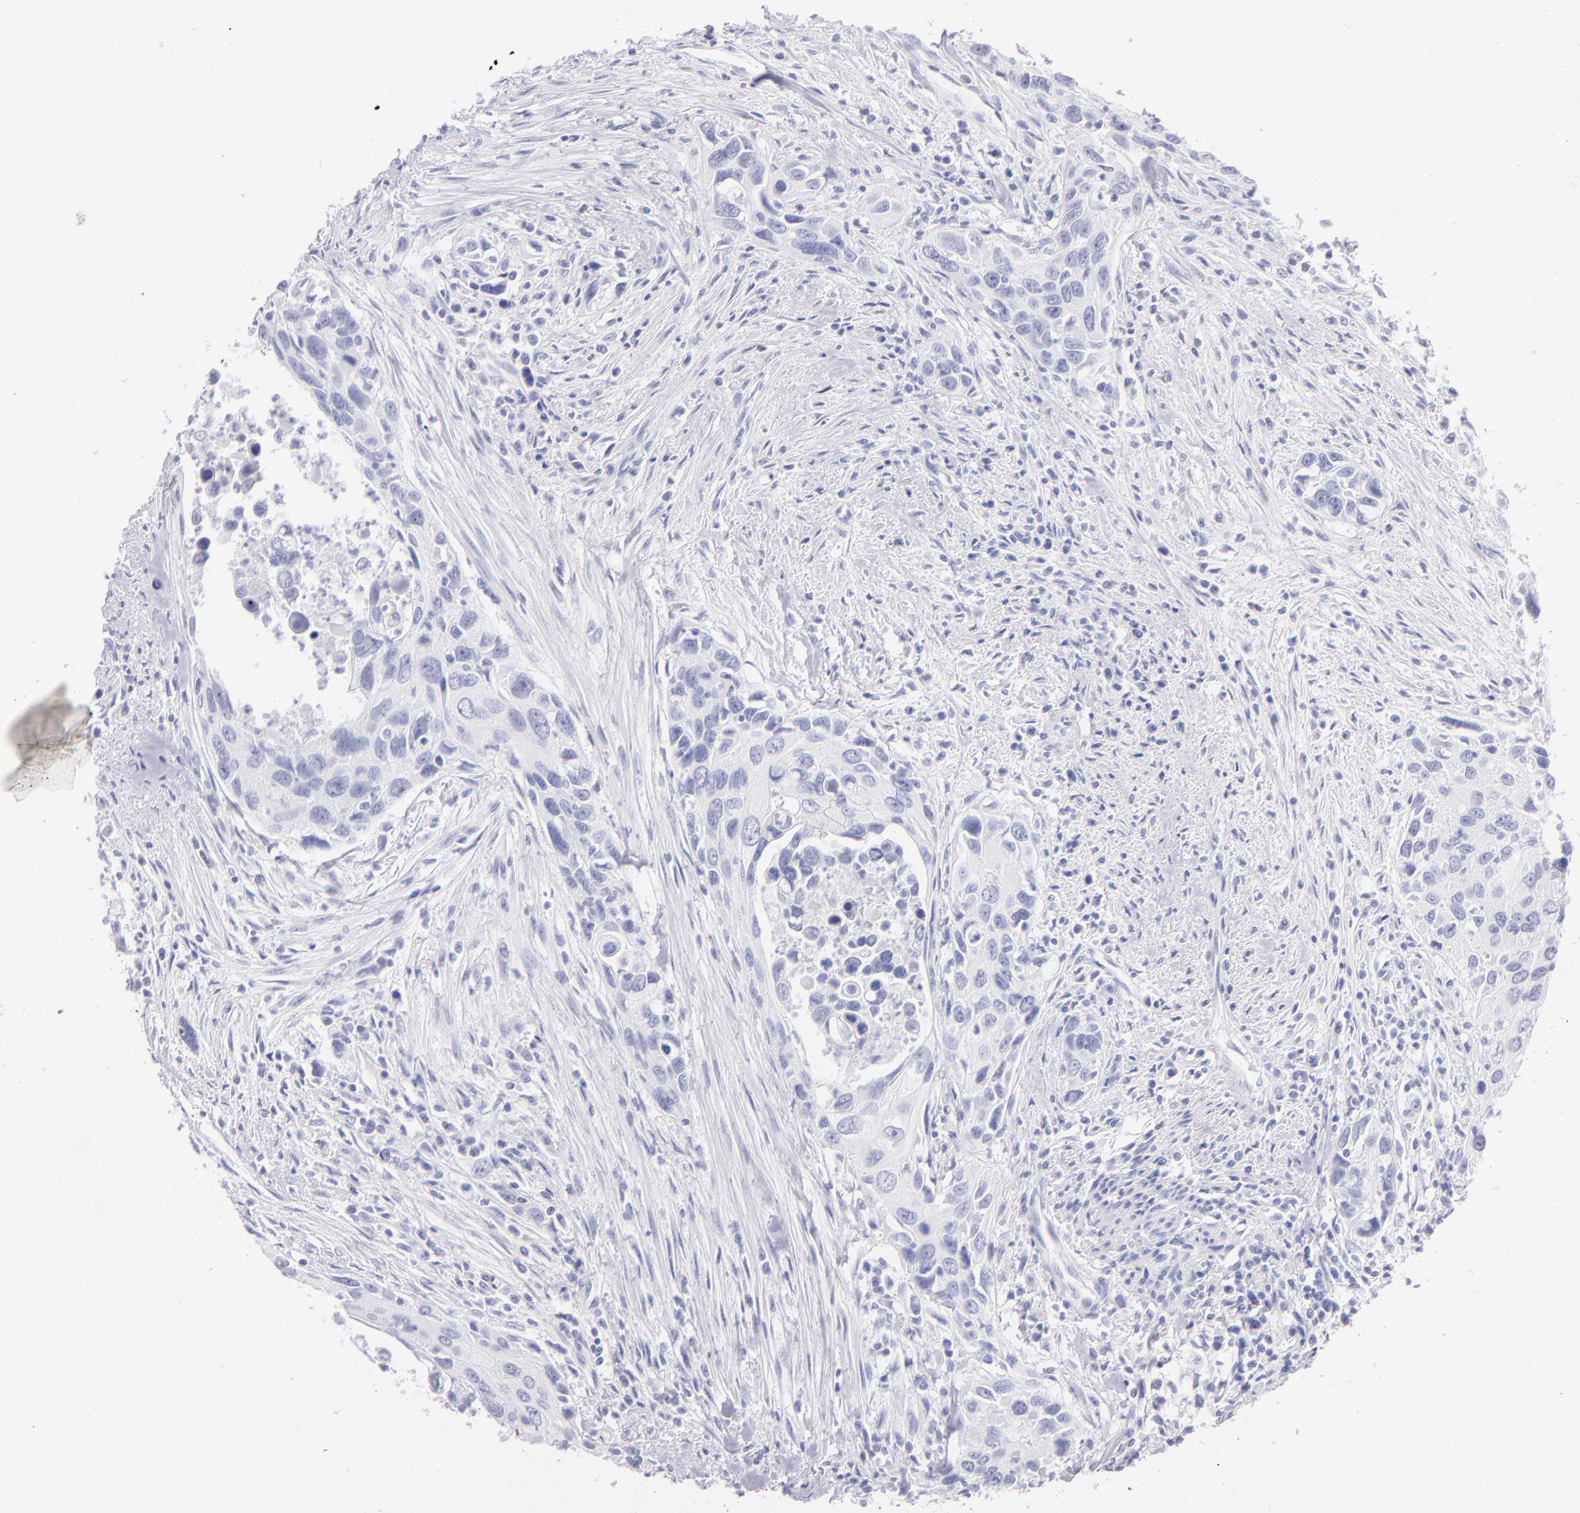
{"staining": {"intensity": "negative", "quantity": "none", "location": "none"}, "tissue": "urothelial cancer", "cell_type": "Tumor cells", "image_type": "cancer", "snomed": [{"axis": "morphology", "description": "Urothelial carcinoma, High grade"}, {"axis": "topography", "description": "Urinary bladder"}], "caption": "This is an immunohistochemistry image of urothelial cancer. There is no positivity in tumor cells.", "gene": "PRPH", "patient": {"sex": "male", "age": 71}}